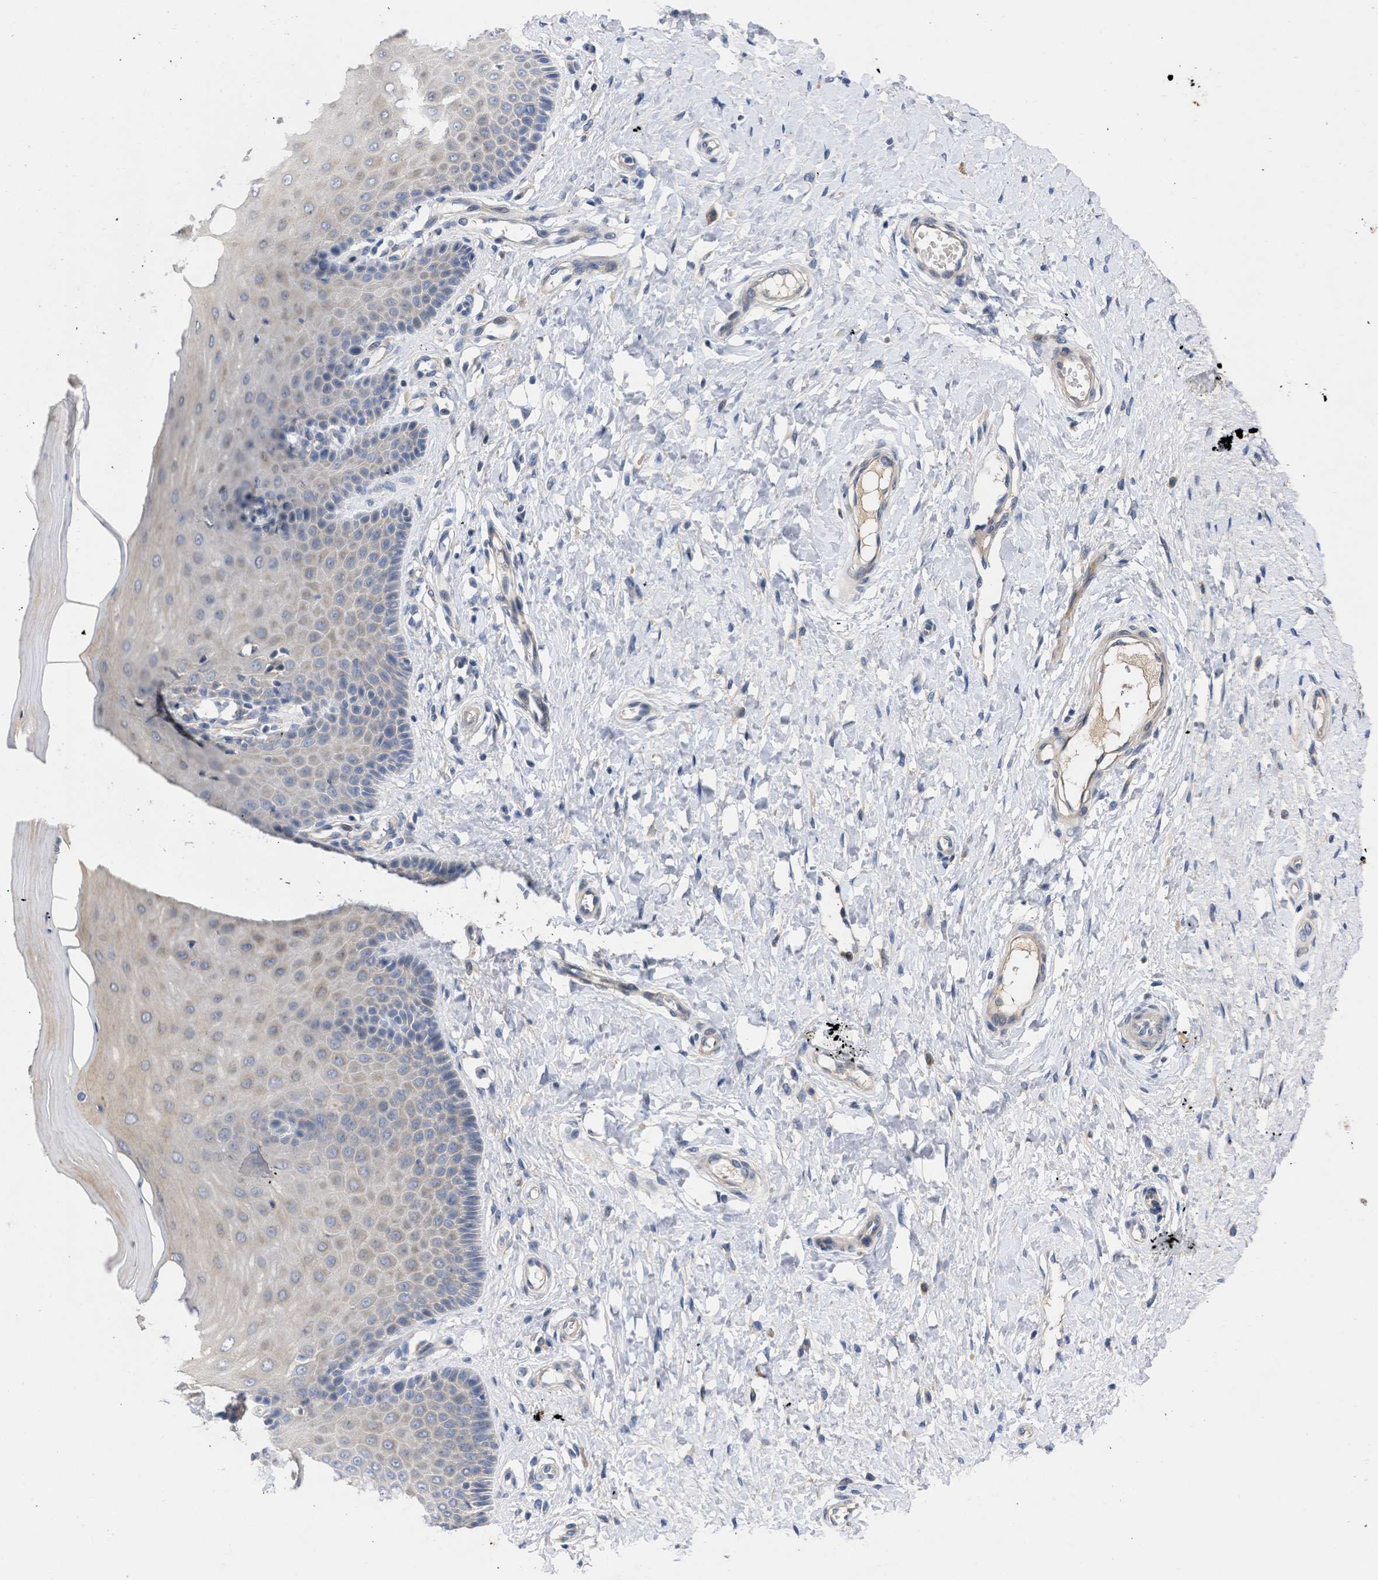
{"staining": {"intensity": "negative", "quantity": "none", "location": "none"}, "tissue": "cervix", "cell_type": "Glandular cells", "image_type": "normal", "snomed": [{"axis": "morphology", "description": "Normal tissue, NOS"}, {"axis": "topography", "description": "Cervix"}], "caption": "An immunohistochemistry histopathology image of unremarkable cervix is shown. There is no staining in glandular cells of cervix. (DAB IHC, high magnification).", "gene": "ARHGEF4", "patient": {"sex": "female", "age": 55}}